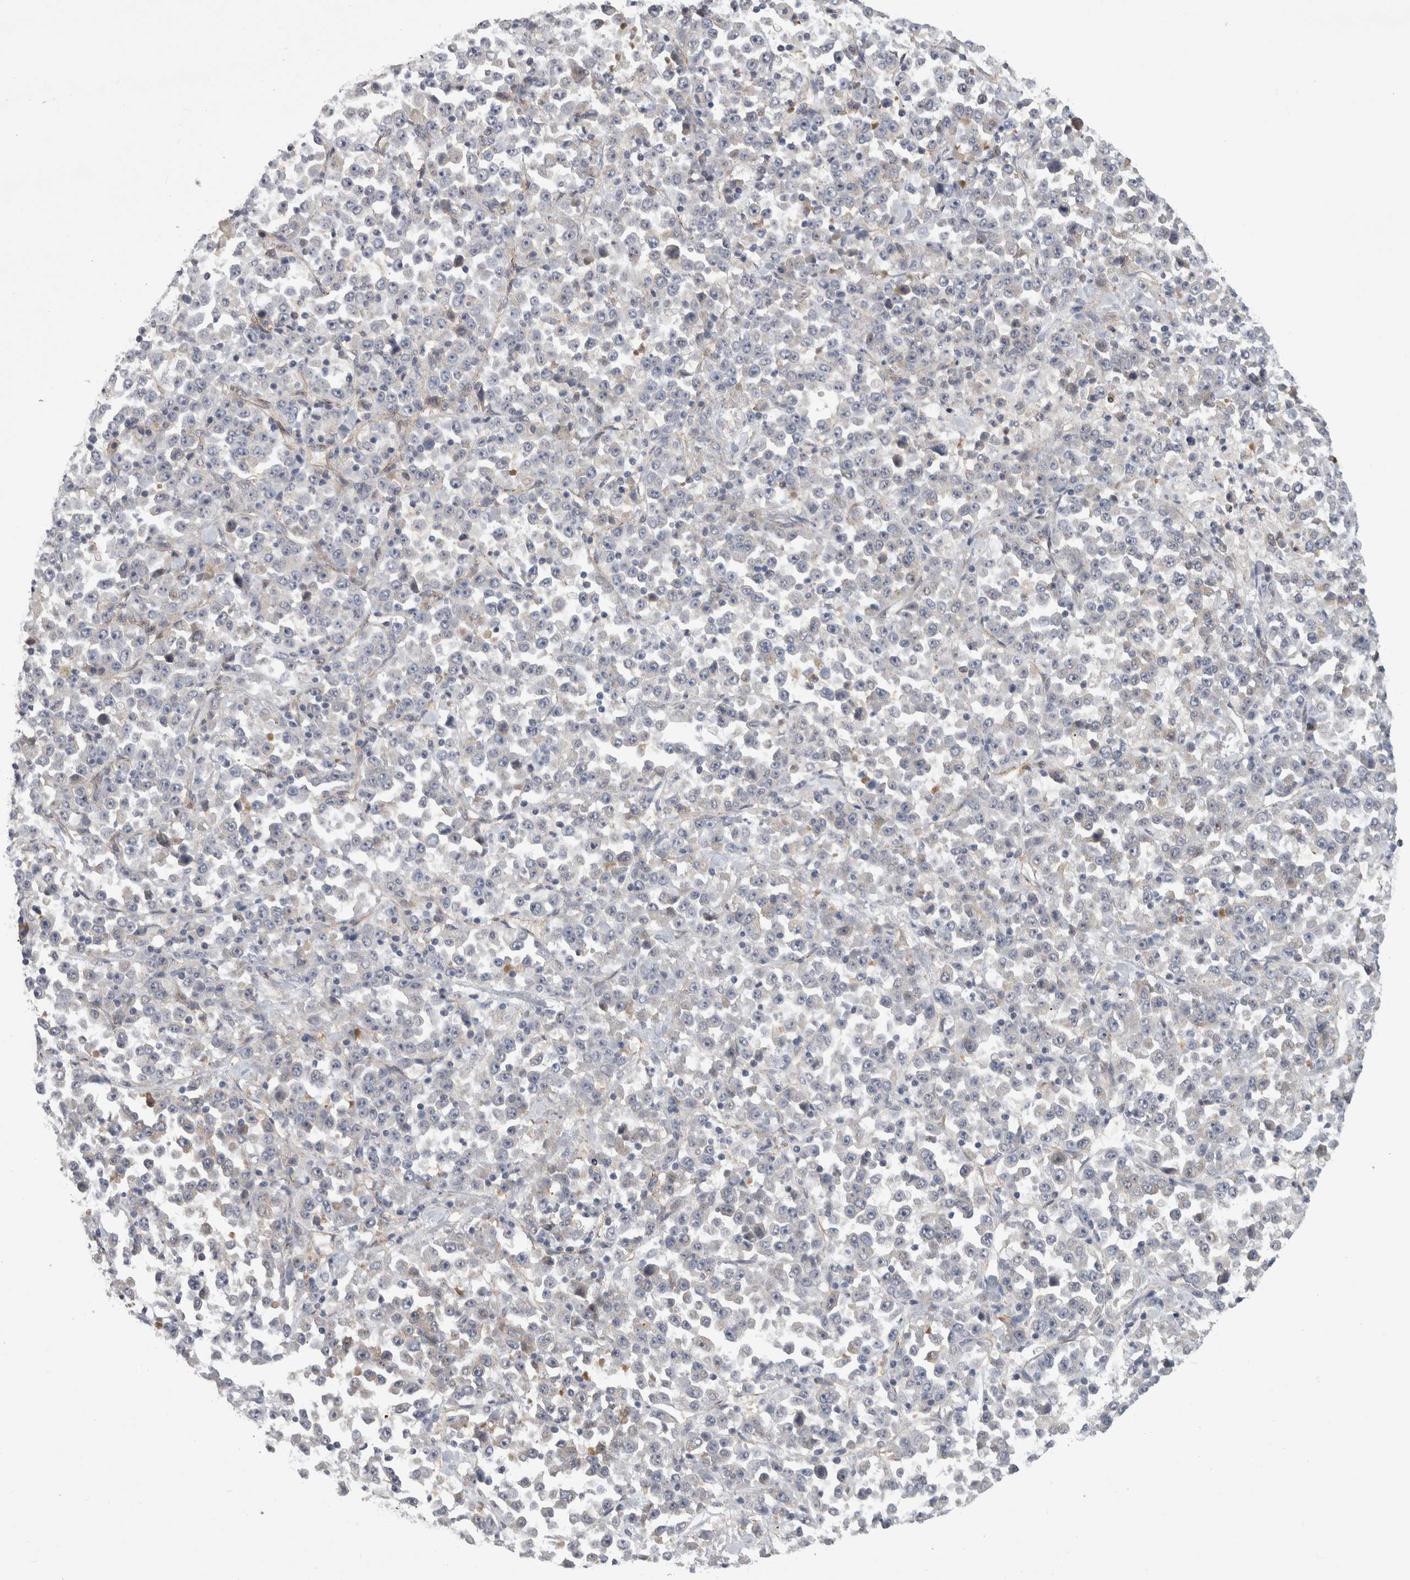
{"staining": {"intensity": "negative", "quantity": "none", "location": "none"}, "tissue": "stomach cancer", "cell_type": "Tumor cells", "image_type": "cancer", "snomed": [{"axis": "morphology", "description": "Normal tissue, NOS"}, {"axis": "morphology", "description": "Adenocarcinoma, NOS"}, {"axis": "topography", "description": "Stomach, upper"}, {"axis": "topography", "description": "Stomach"}], "caption": "Tumor cells are negative for protein expression in human stomach cancer. (DAB (3,3'-diaminobenzidine) immunohistochemistry with hematoxylin counter stain).", "gene": "ZNF862", "patient": {"sex": "male", "age": 59}}